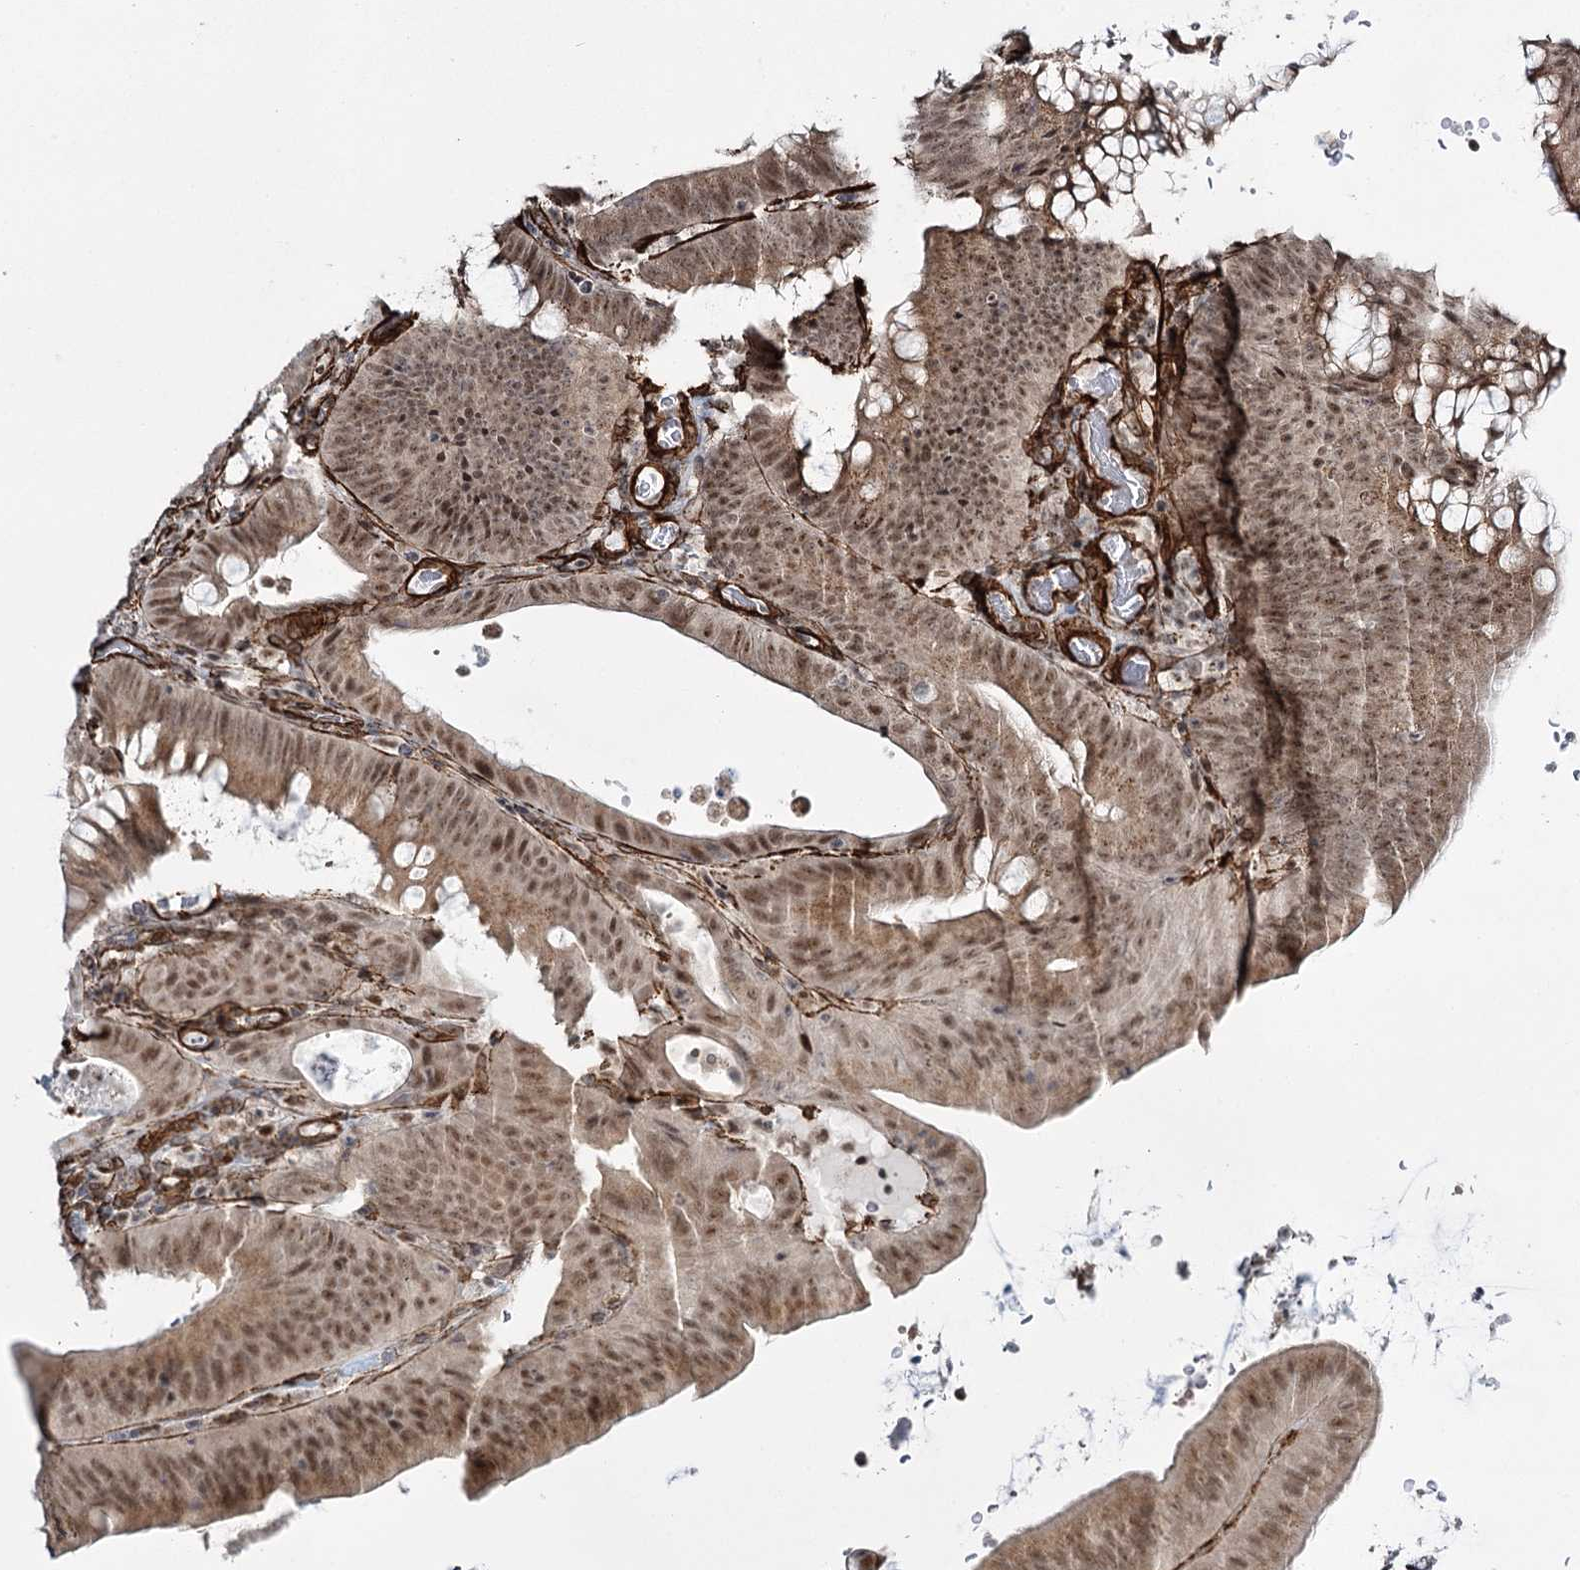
{"staining": {"intensity": "moderate", "quantity": ">75%", "location": "cytoplasmic/membranous,nuclear"}, "tissue": "colorectal cancer", "cell_type": "Tumor cells", "image_type": "cancer", "snomed": [{"axis": "morphology", "description": "Normal tissue, NOS"}, {"axis": "topography", "description": "Colon"}], "caption": "Approximately >75% of tumor cells in human colorectal cancer display moderate cytoplasmic/membranous and nuclear protein expression as visualized by brown immunohistochemical staining.", "gene": "CWF19L1", "patient": {"sex": "female", "age": 82}}